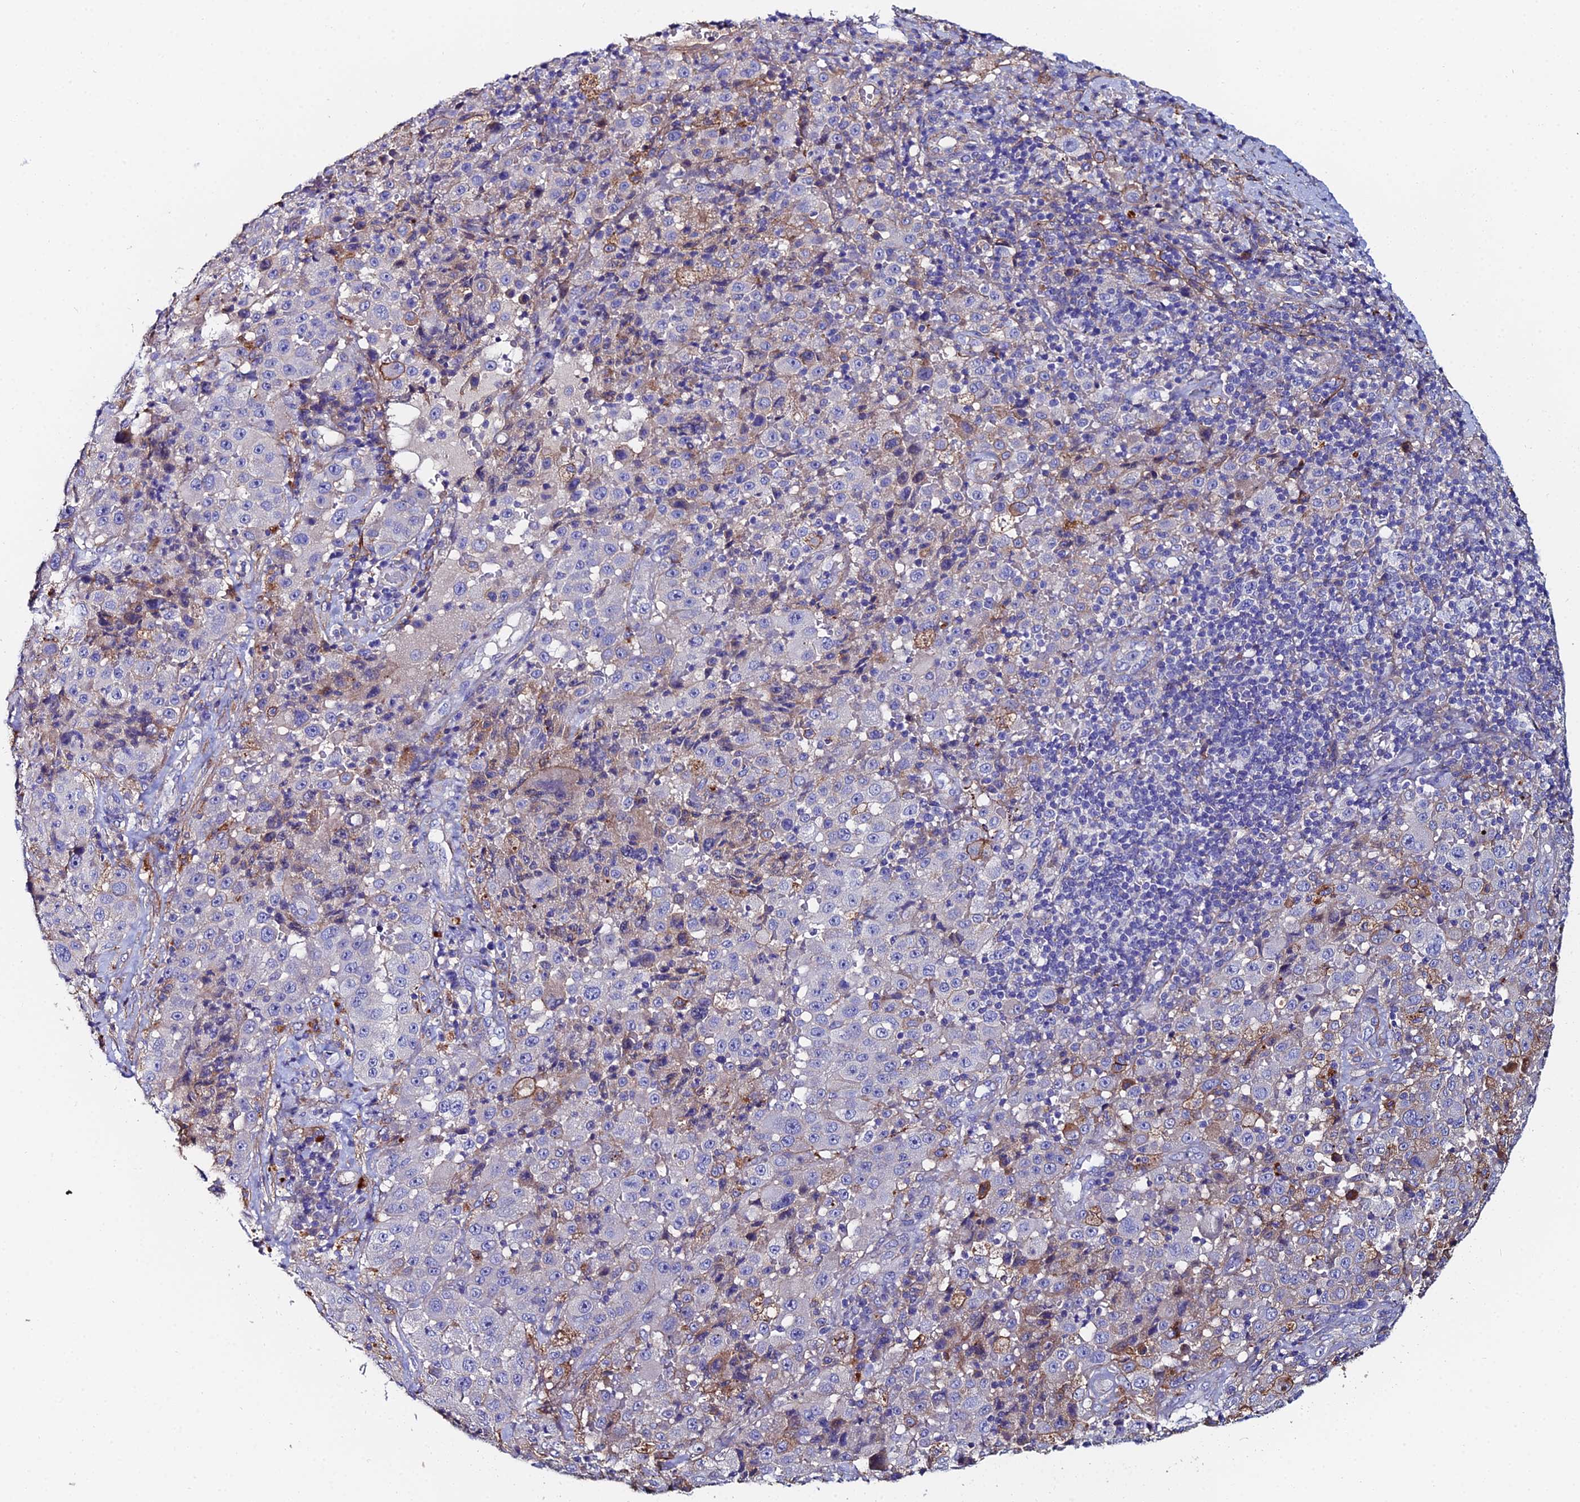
{"staining": {"intensity": "negative", "quantity": "none", "location": "none"}, "tissue": "melanoma", "cell_type": "Tumor cells", "image_type": "cancer", "snomed": [{"axis": "morphology", "description": "Malignant melanoma, Metastatic site"}, {"axis": "topography", "description": "Lymph node"}], "caption": "Immunohistochemistry (IHC) of melanoma exhibits no staining in tumor cells.", "gene": "C6", "patient": {"sex": "male", "age": 62}}